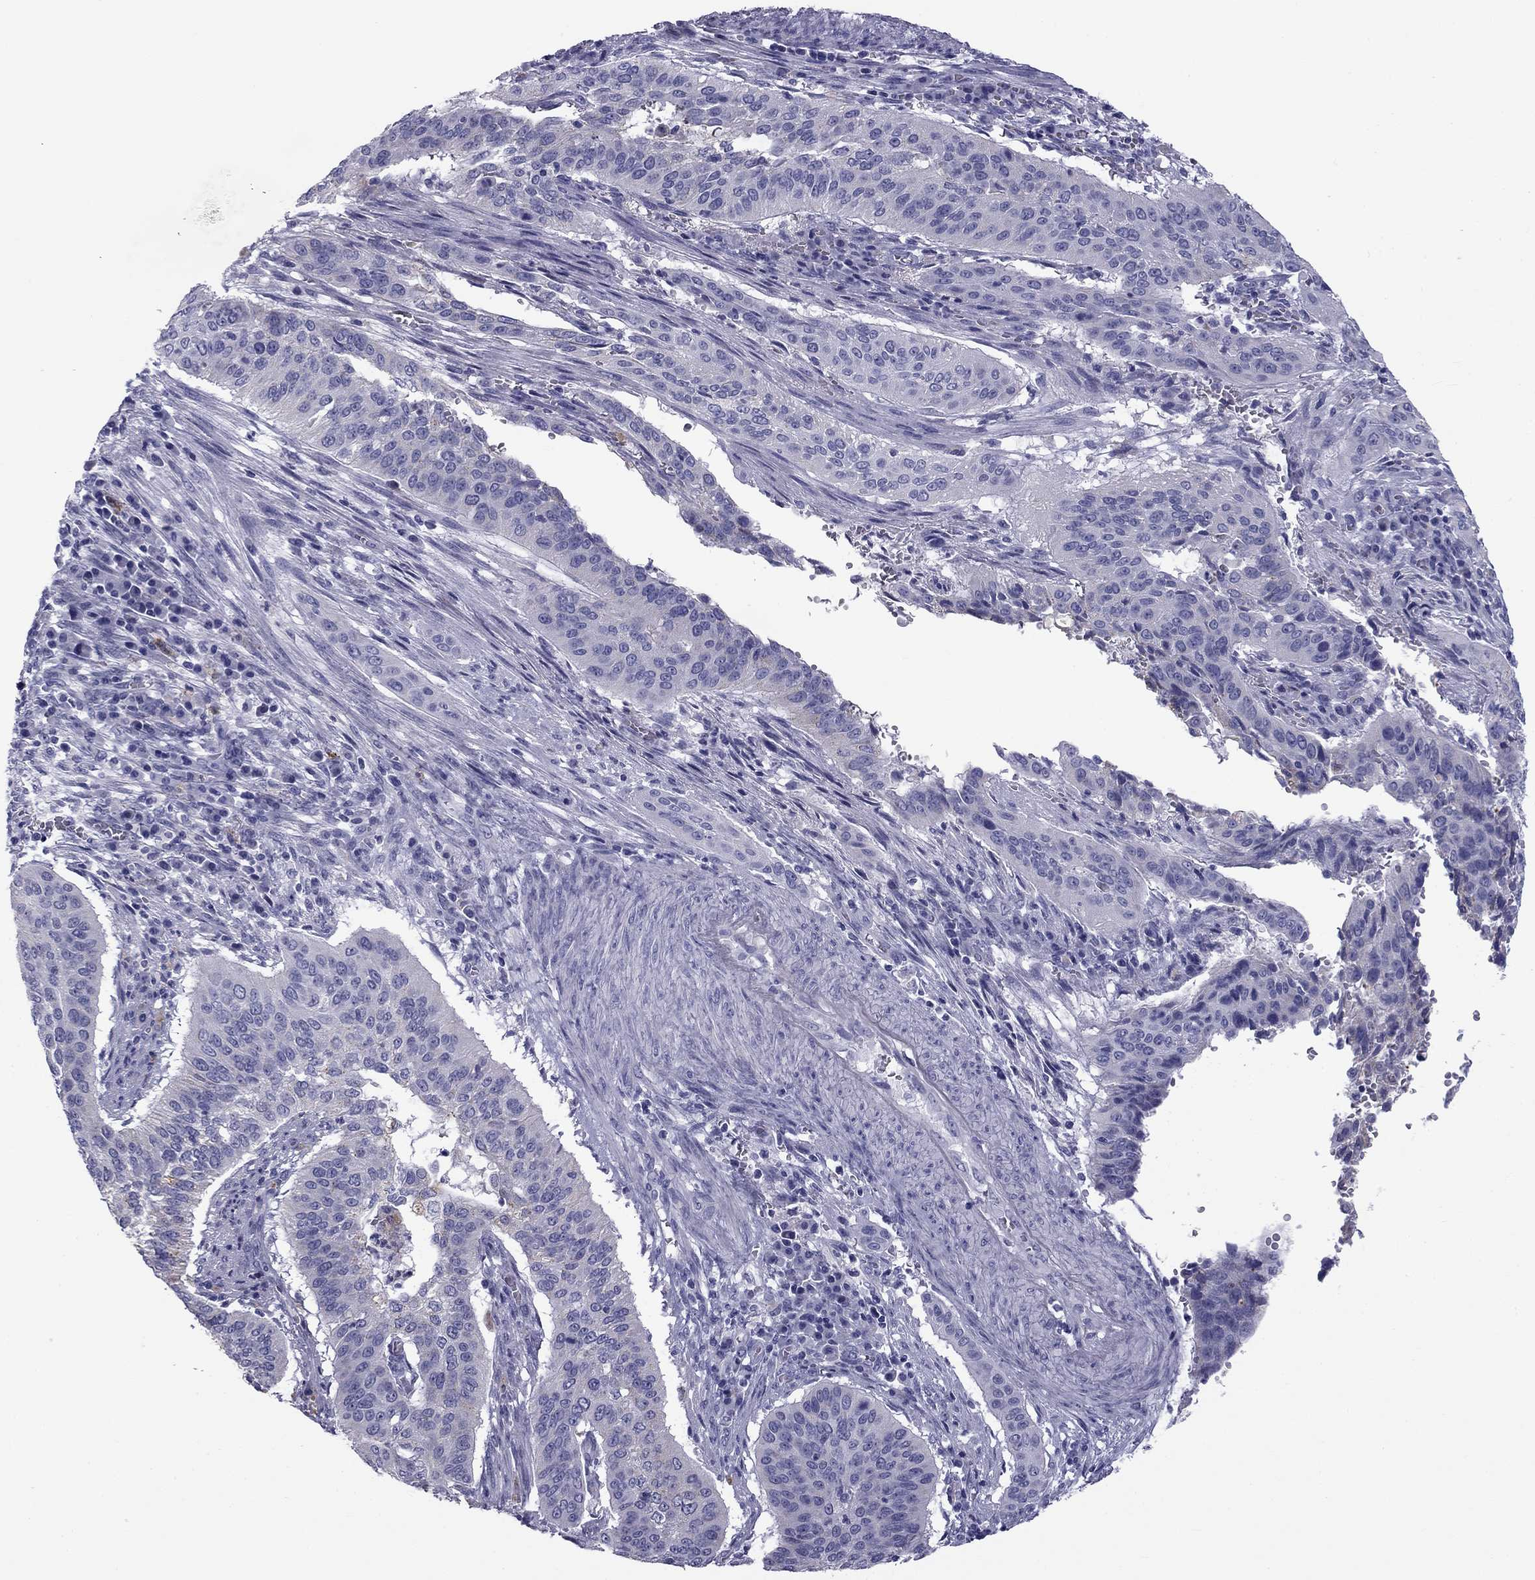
{"staining": {"intensity": "negative", "quantity": "none", "location": "none"}, "tissue": "cervical cancer", "cell_type": "Tumor cells", "image_type": "cancer", "snomed": [{"axis": "morphology", "description": "Squamous cell carcinoma, NOS"}, {"axis": "topography", "description": "Cervix"}], "caption": "An image of human squamous cell carcinoma (cervical) is negative for staining in tumor cells.", "gene": "CLPSL2", "patient": {"sex": "female", "age": 39}}